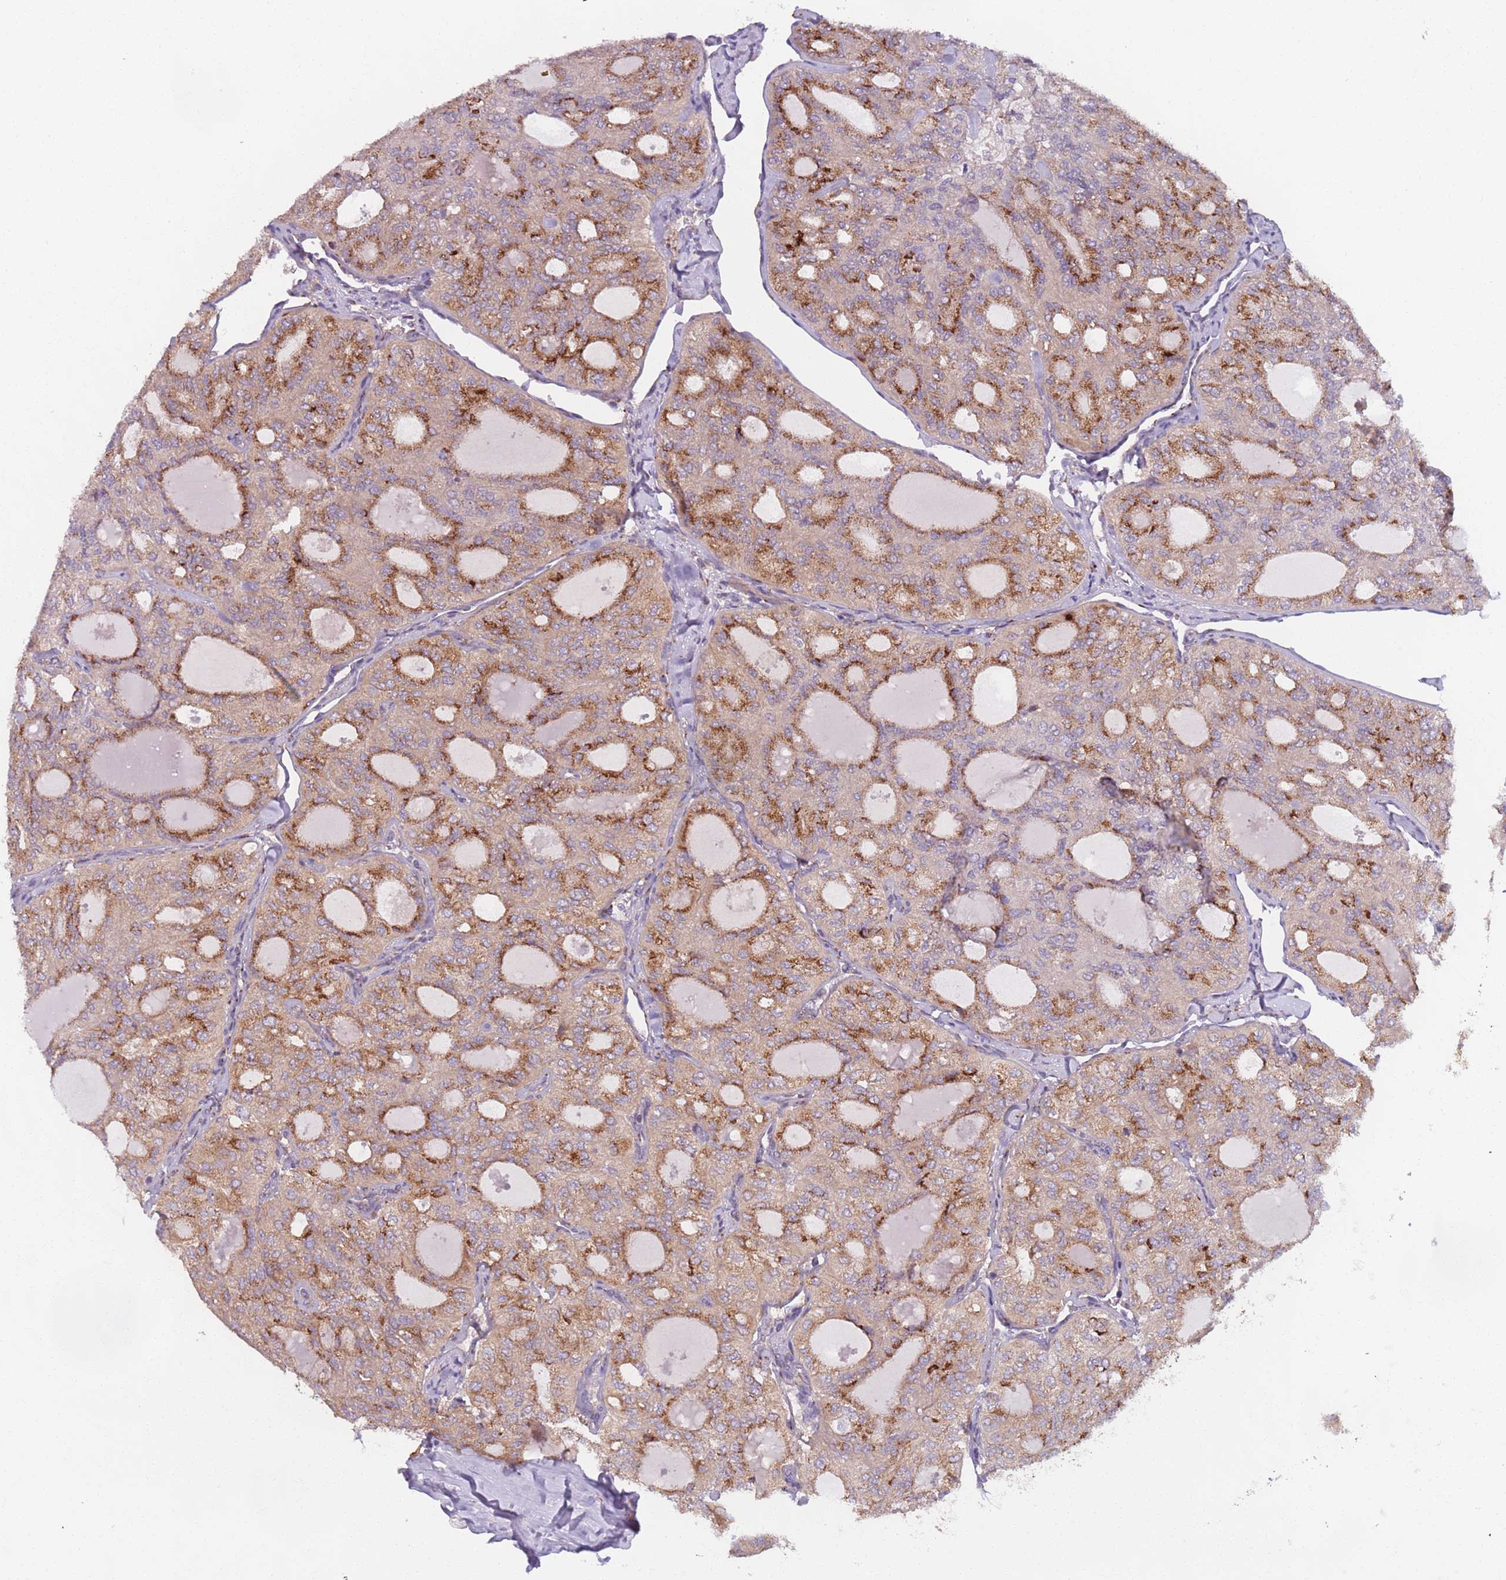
{"staining": {"intensity": "strong", "quantity": "25%-75%", "location": "cytoplasmic/membranous"}, "tissue": "thyroid cancer", "cell_type": "Tumor cells", "image_type": "cancer", "snomed": [{"axis": "morphology", "description": "Follicular adenoma carcinoma, NOS"}, {"axis": "topography", "description": "Thyroid gland"}], "caption": "Tumor cells demonstrate strong cytoplasmic/membranous staining in about 25%-75% of cells in thyroid cancer (follicular adenoma carcinoma).", "gene": "AKTIP", "patient": {"sex": "male", "age": 75}}